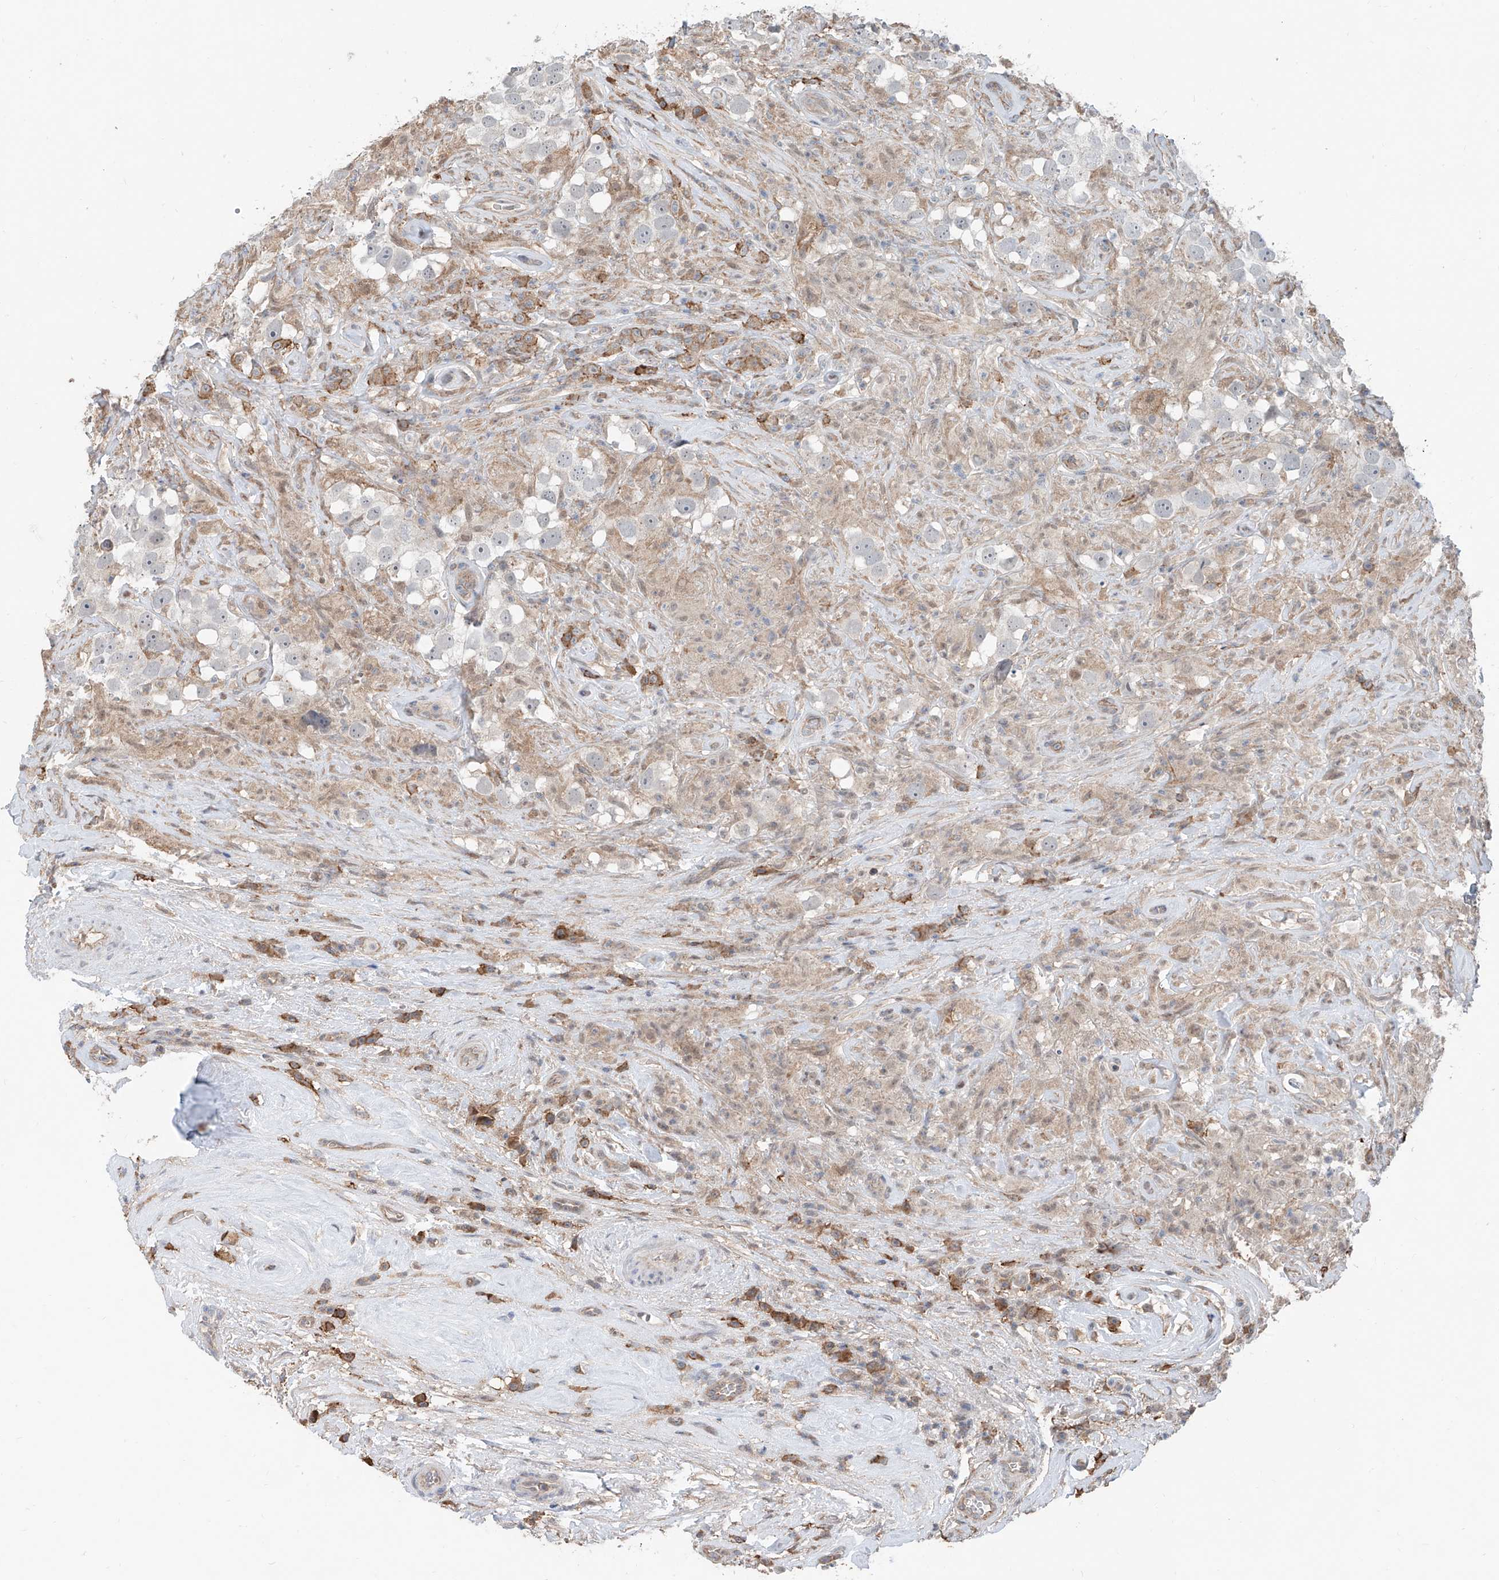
{"staining": {"intensity": "negative", "quantity": "none", "location": "none"}, "tissue": "testis cancer", "cell_type": "Tumor cells", "image_type": "cancer", "snomed": [{"axis": "morphology", "description": "Seminoma, NOS"}, {"axis": "topography", "description": "Testis"}], "caption": "The immunohistochemistry (IHC) histopathology image has no significant expression in tumor cells of testis cancer (seminoma) tissue. Nuclei are stained in blue.", "gene": "KCNK10", "patient": {"sex": "male", "age": 49}}